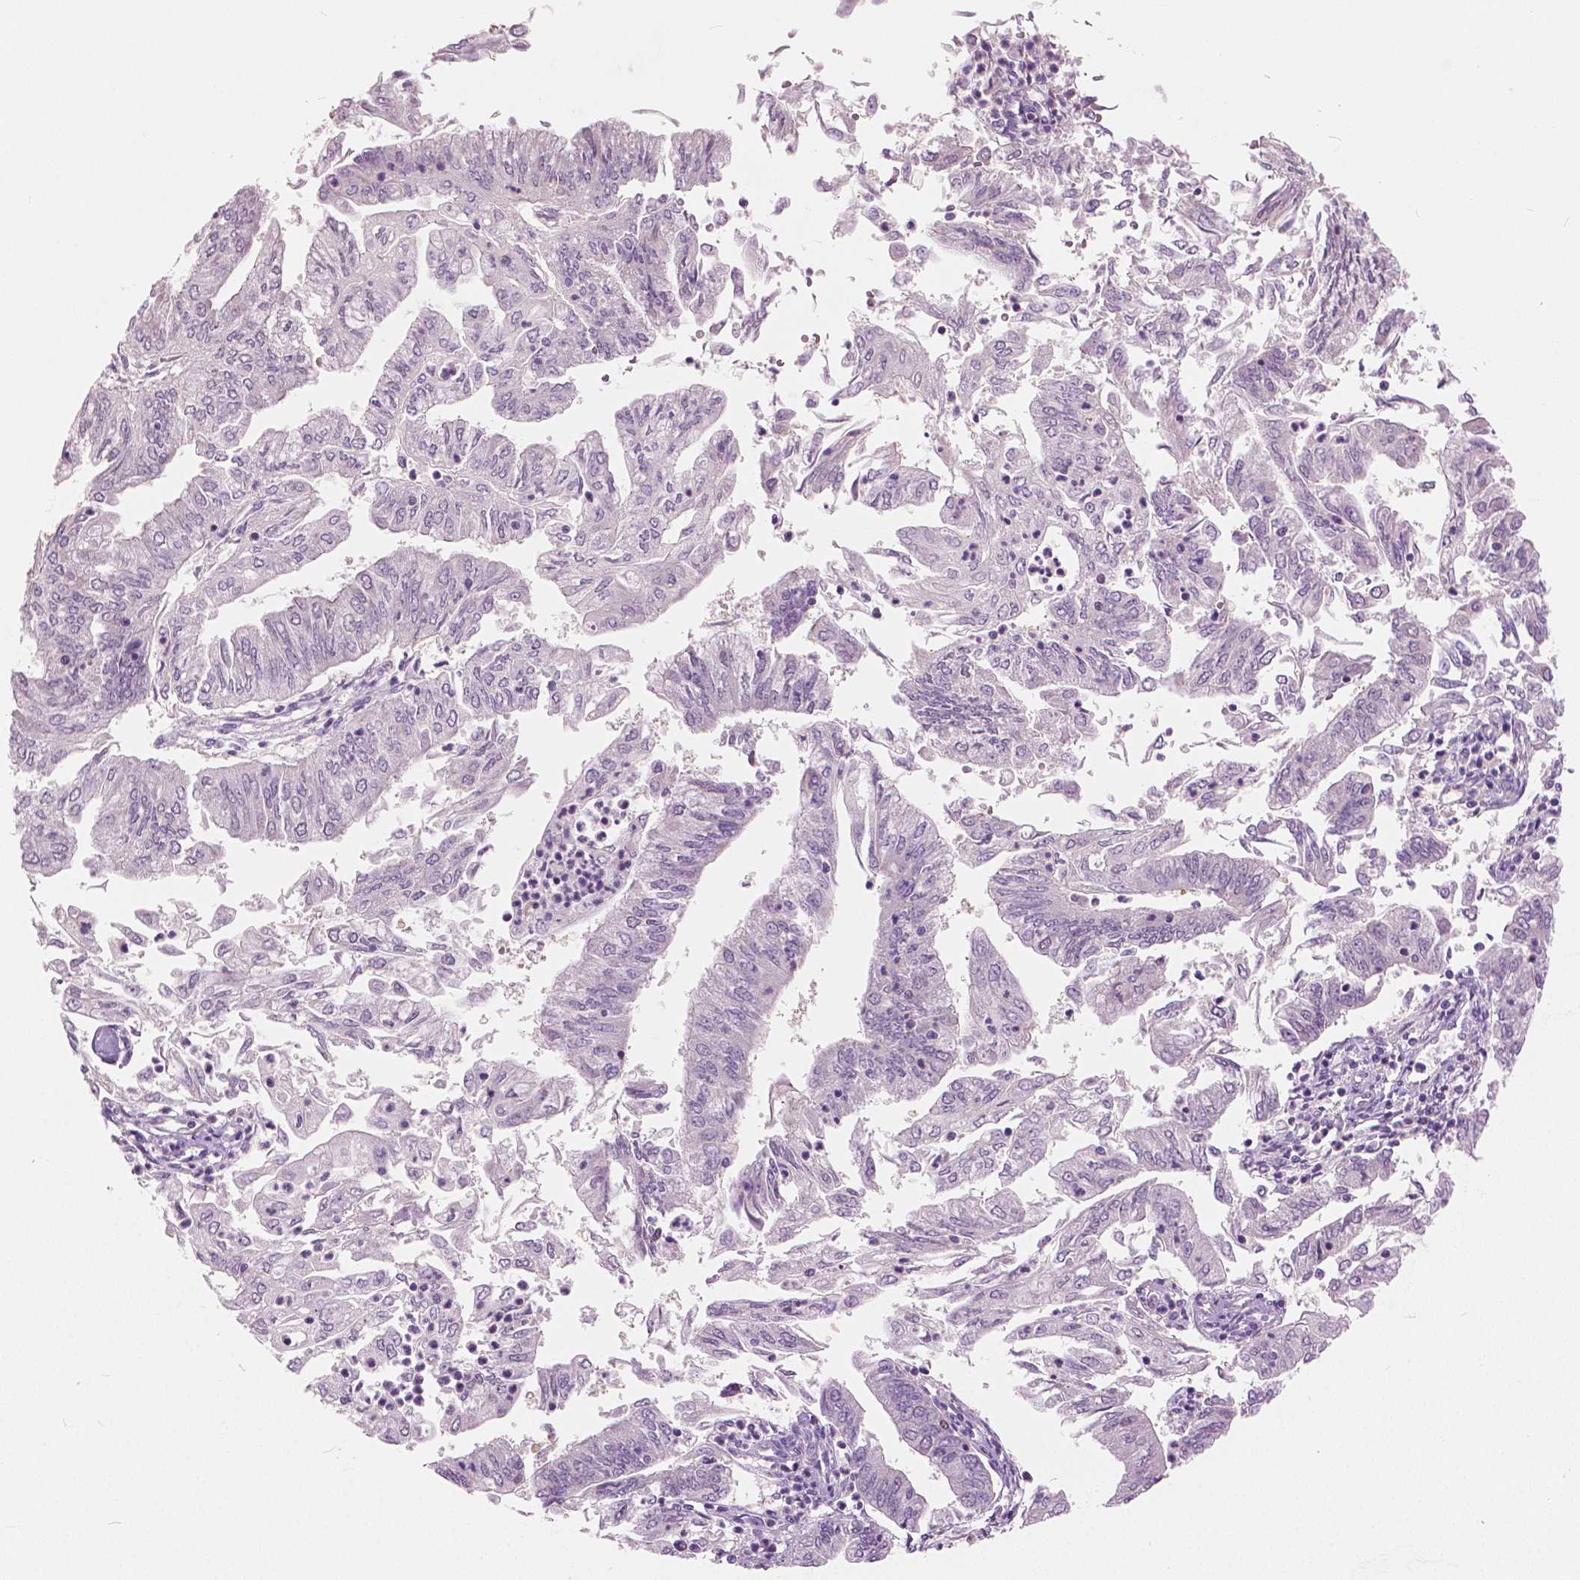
{"staining": {"intensity": "negative", "quantity": "none", "location": "none"}, "tissue": "endometrial cancer", "cell_type": "Tumor cells", "image_type": "cancer", "snomed": [{"axis": "morphology", "description": "Adenocarcinoma, NOS"}, {"axis": "topography", "description": "Endometrium"}], "caption": "Tumor cells show no significant protein expression in endometrial adenocarcinoma. Brightfield microscopy of immunohistochemistry (IHC) stained with DAB (brown) and hematoxylin (blue), captured at high magnification.", "gene": "GALM", "patient": {"sex": "female", "age": 55}}